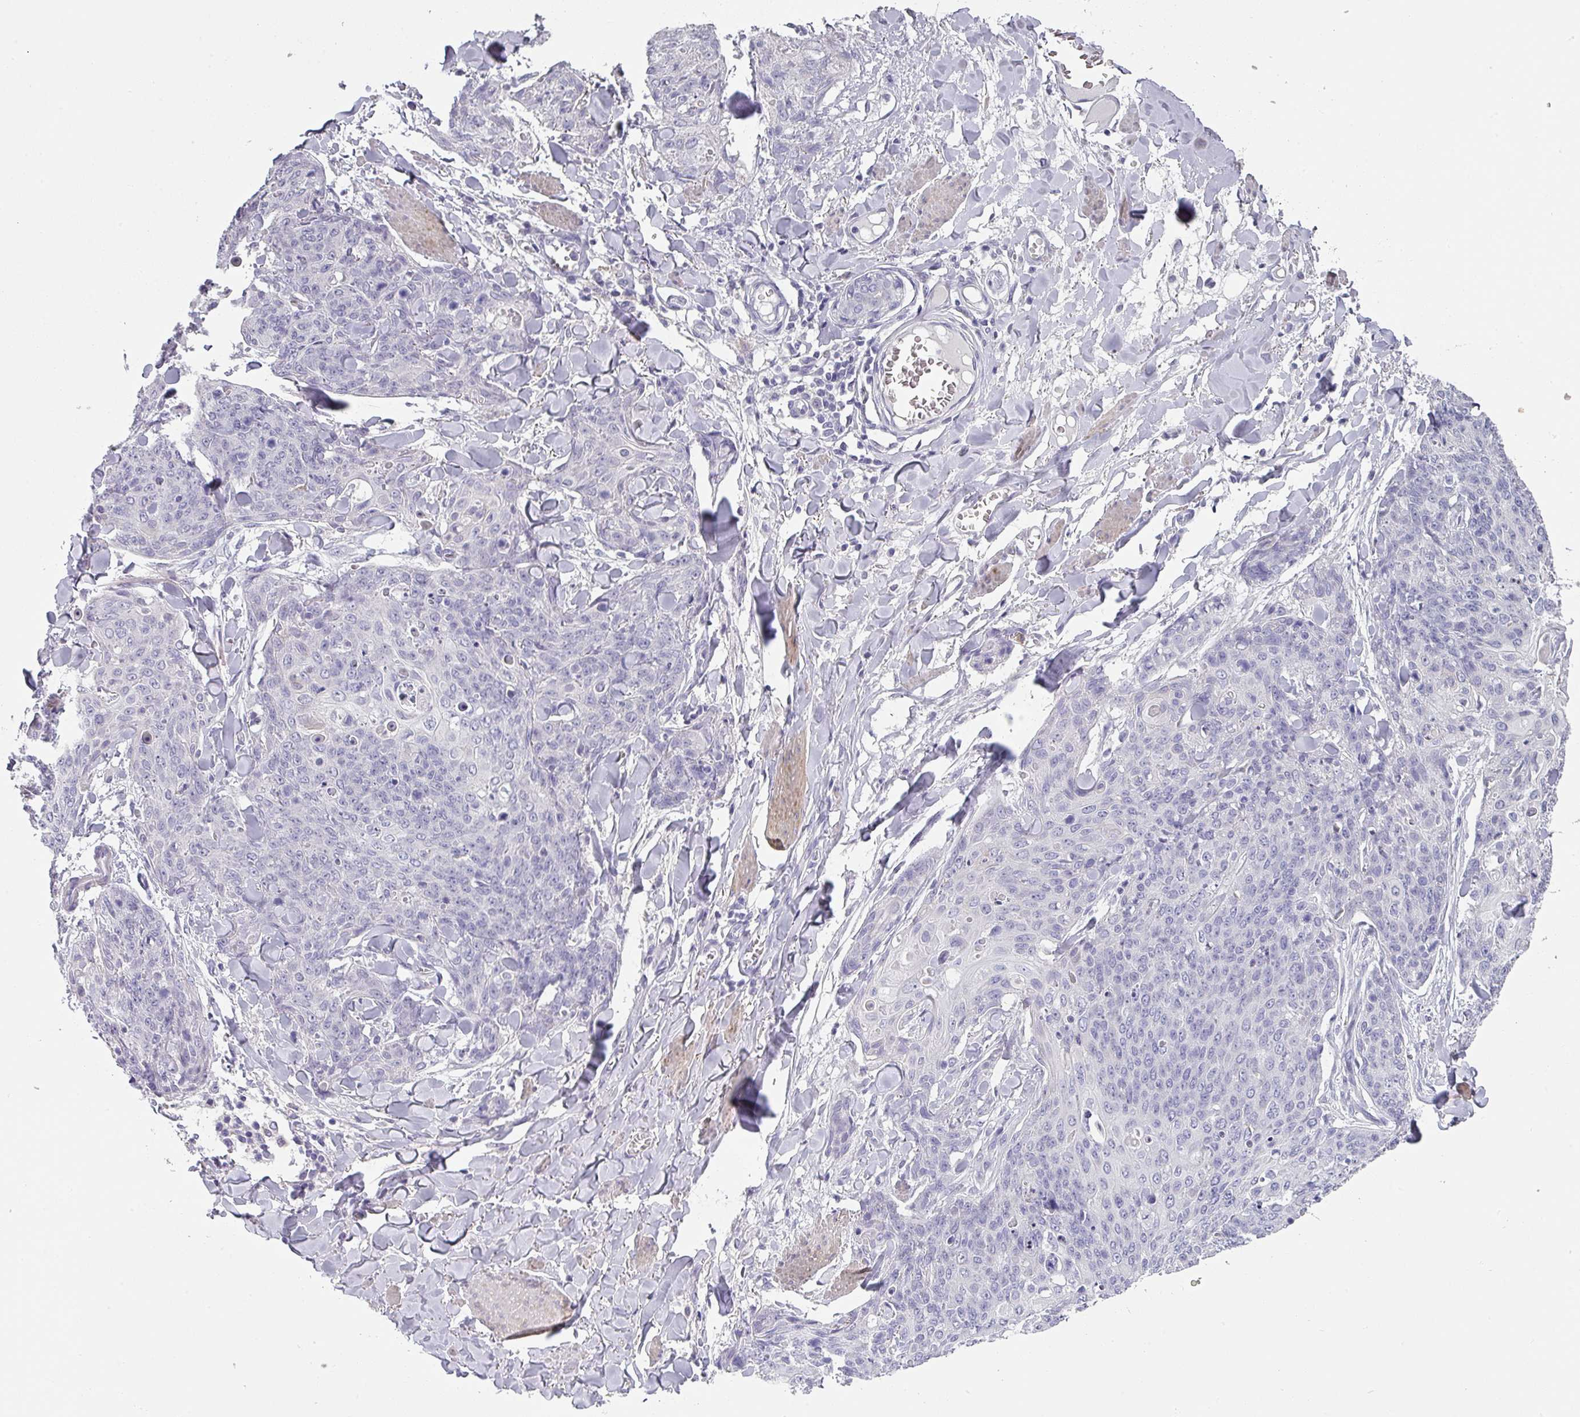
{"staining": {"intensity": "negative", "quantity": "none", "location": "none"}, "tissue": "skin cancer", "cell_type": "Tumor cells", "image_type": "cancer", "snomed": [{"axis": "morphology", "description": "Squamous cell carcinoma, NOS"}, {"axis": "topography", "description": "Skin"}, {"axis": "topography", "description": "Vulva"}], "caption": "Immunohistochemical staining of skin squamous cell carcinoma exhibits no significant positivity in tumor cells.", "gene": "BTLA", "patient": {"sex": "female", "age": 85}}